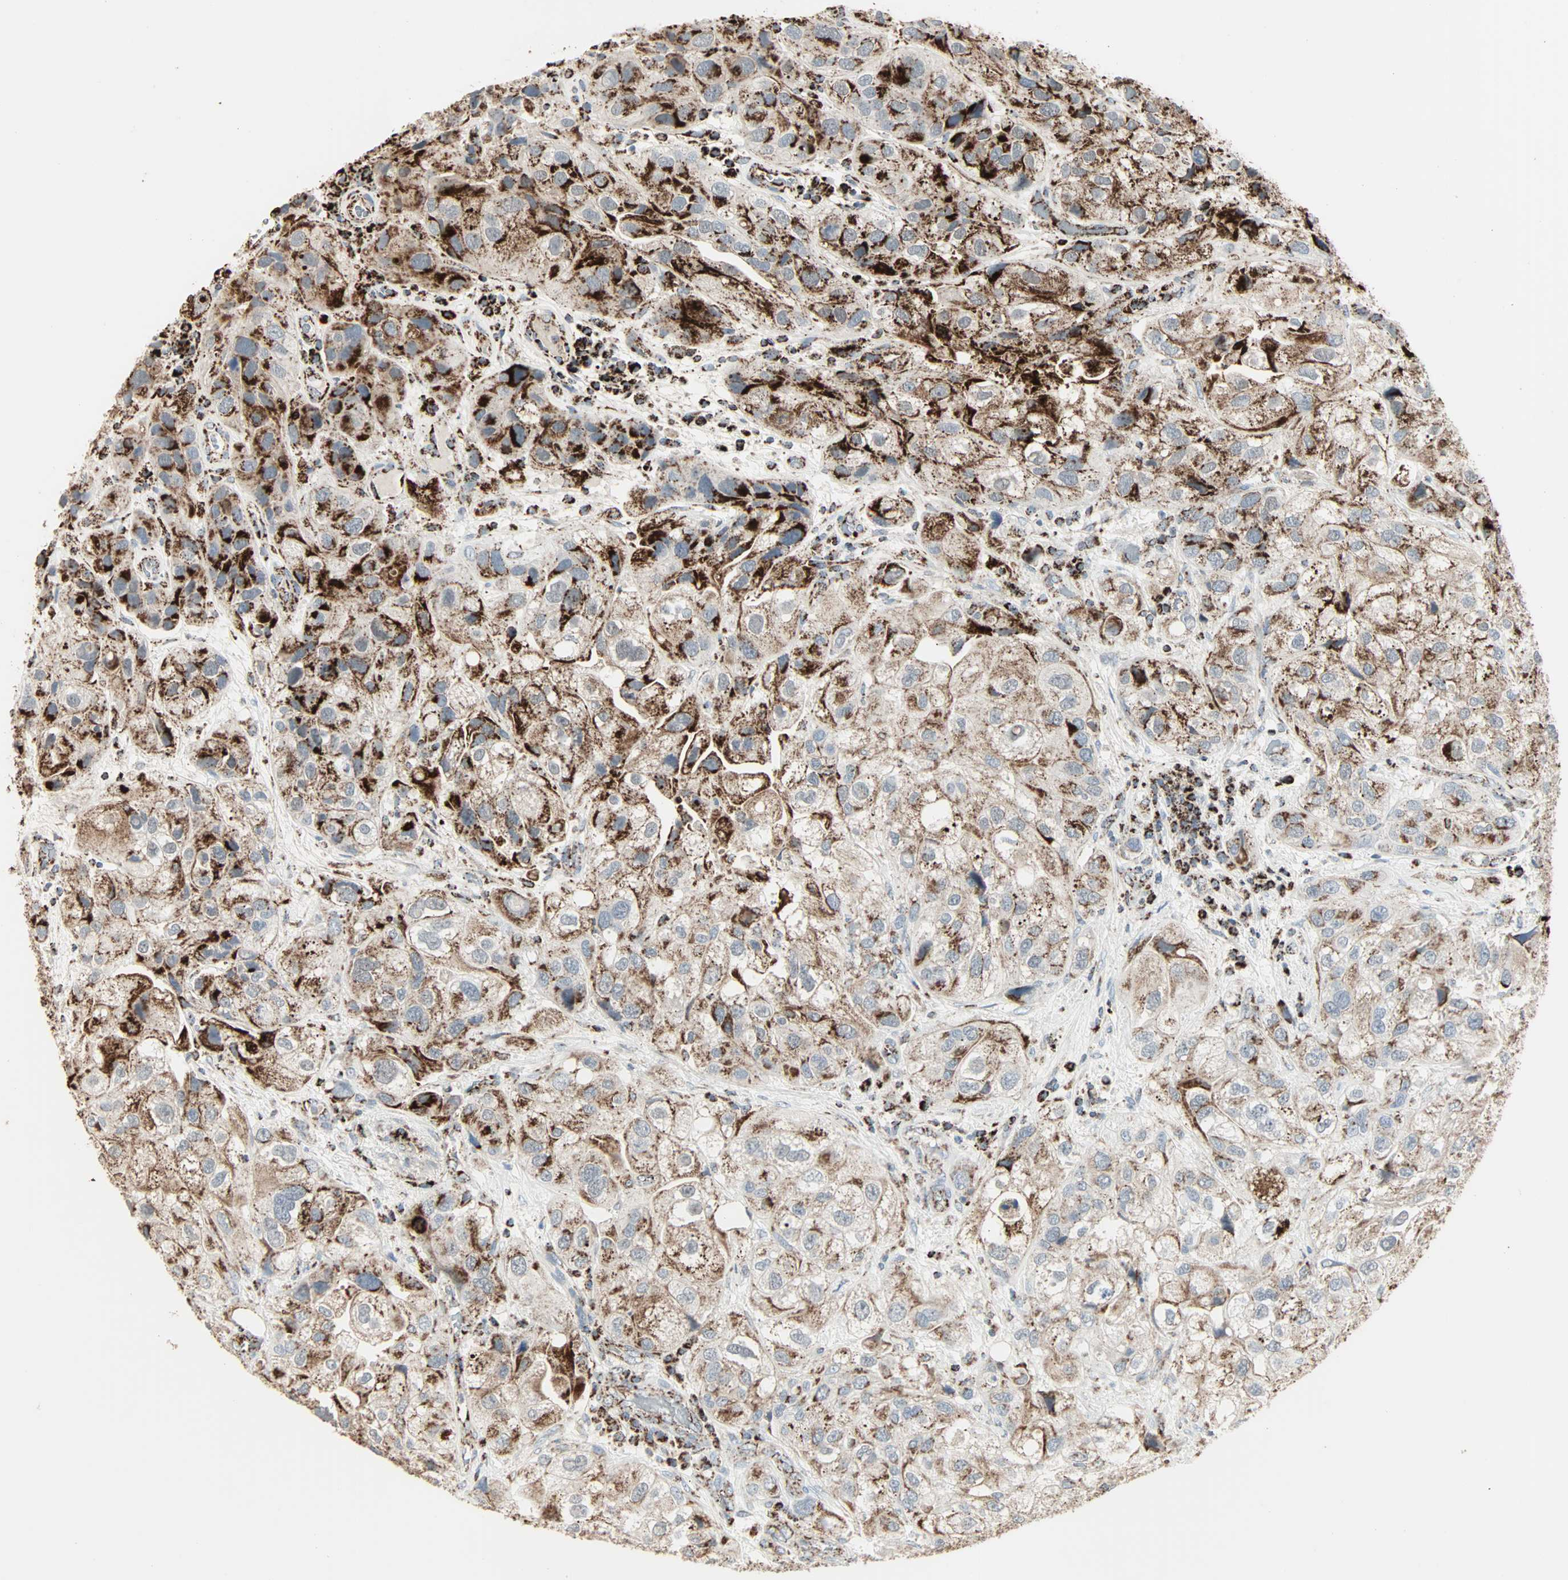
{"staining": {"intensity": "strong", "quantity": "25%-75%", "location": "cytoplasmic/membranous"}, "tissue": "urothelial cancer", "cell_type": "Tumor cells", "image_type": "cancer", "snomed": [{"axis": "morphology", "description": "Urothelial carcinoma, High grade"}, {"axis": "topography", "description": "Urinary bladder"}], "caption": "Immunohistochemistry image of neoplastic tissue: human urothelial cancer stained using immunohistochemistry (IHC) reveals high levels of strong protein expression localized specifically in the cytoplasmic/membranous of tumor cells, appearing as a cytoplasmic/membranous brown color.", "gene": "IDH2", "patient": {"sex": "female", "age": 64}}